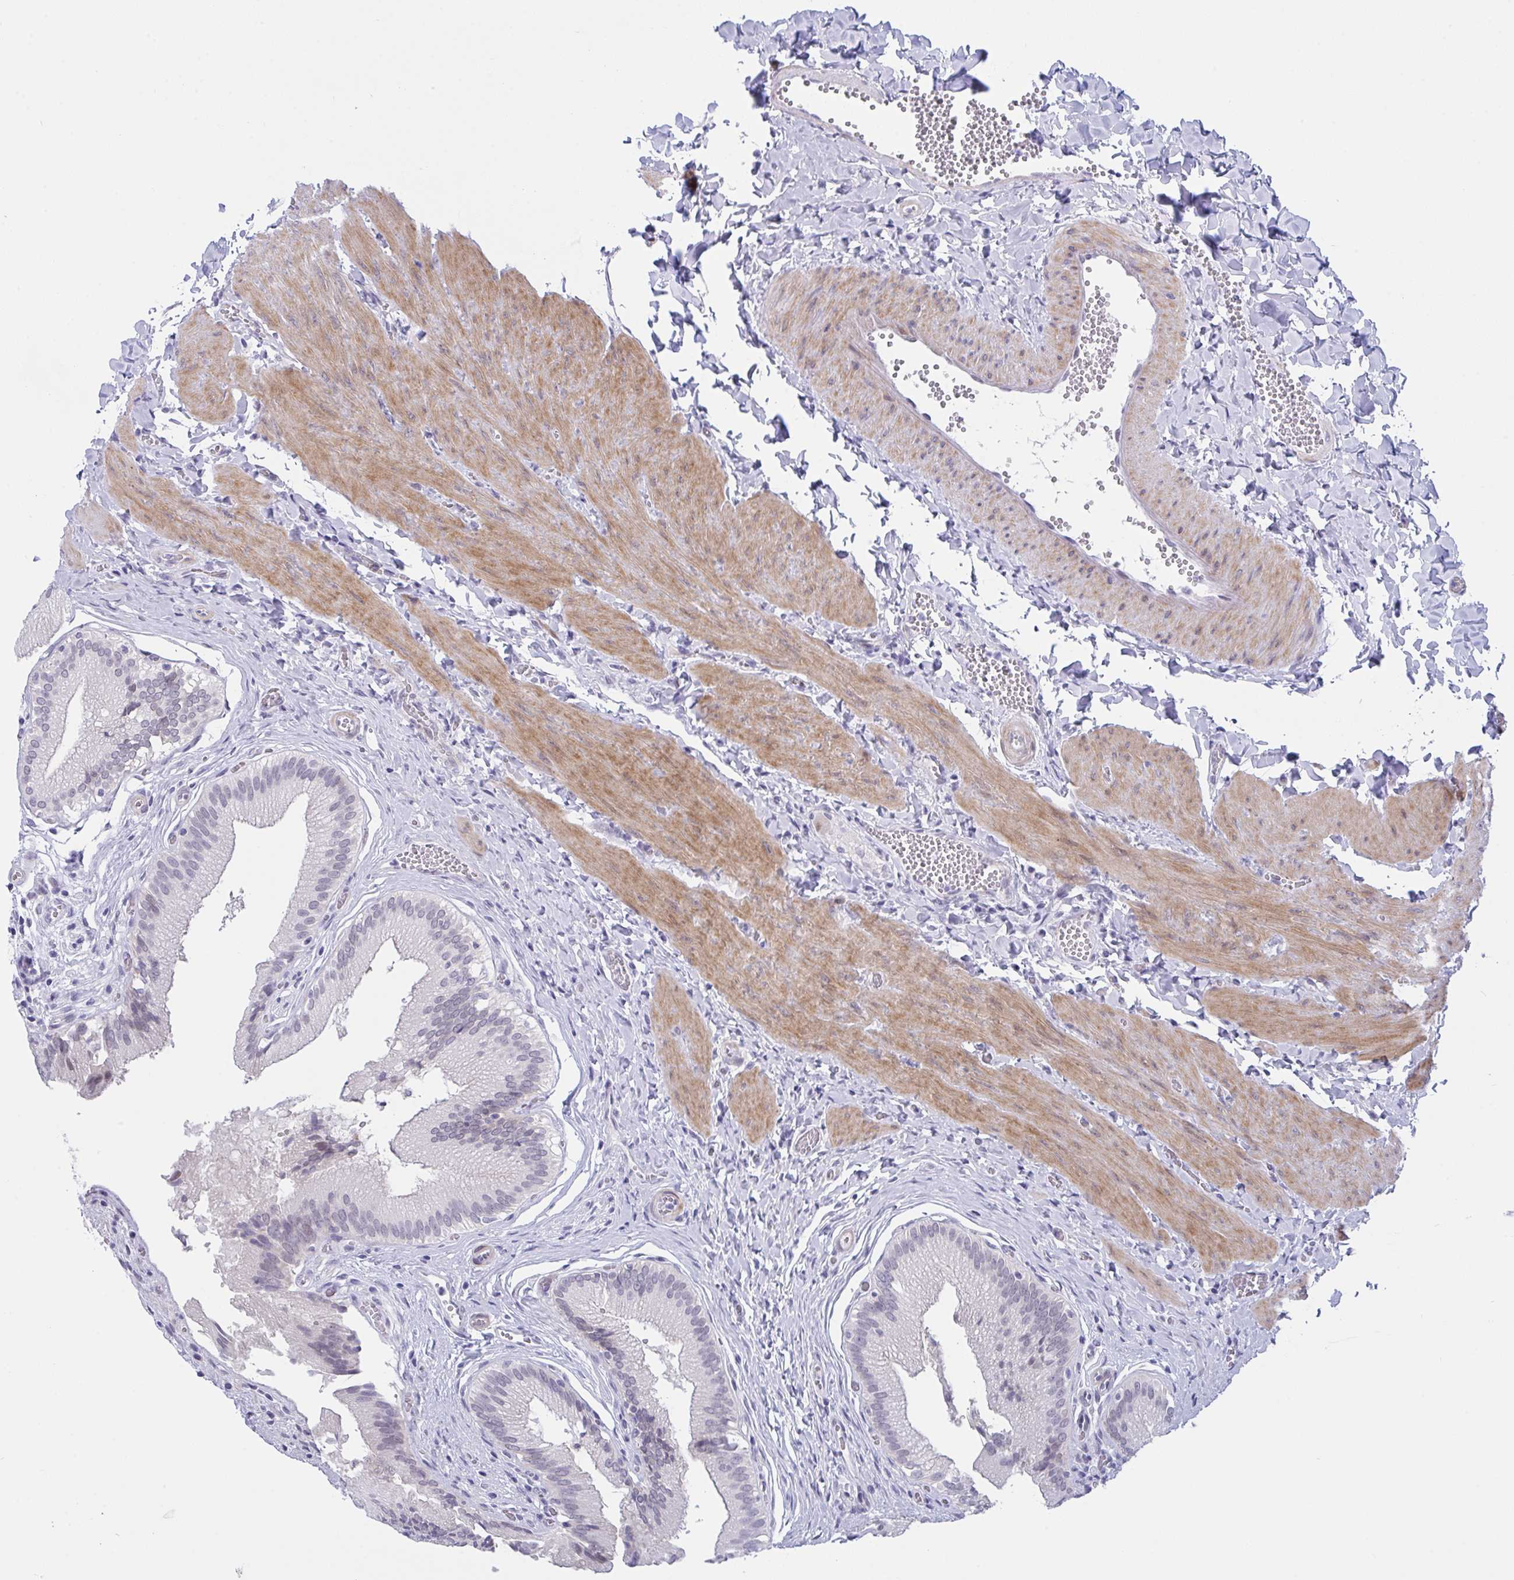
{"staining": {"intensity": "negative", "quantity": "none", "location": "none"}, "tissue": "gallbladder", "cell_type": "Glandular cells", "image_type": "normal", "snomed": [{"axis": "morphology", "description": "Normal tissue, NOS"}, {"axis": "topography", "description": "Gallbladder"}], "caption": "This image is of benign gallbladder stained with IHC to label a protein in brown with the nuclei are counter-stained blue. There is no expression in glandular cells. (Brightfield microscopy of DAB immunohistochemistry at high magnification).", "gene": "FBXL22", "patient": {"sex": "male", "age": 17}}